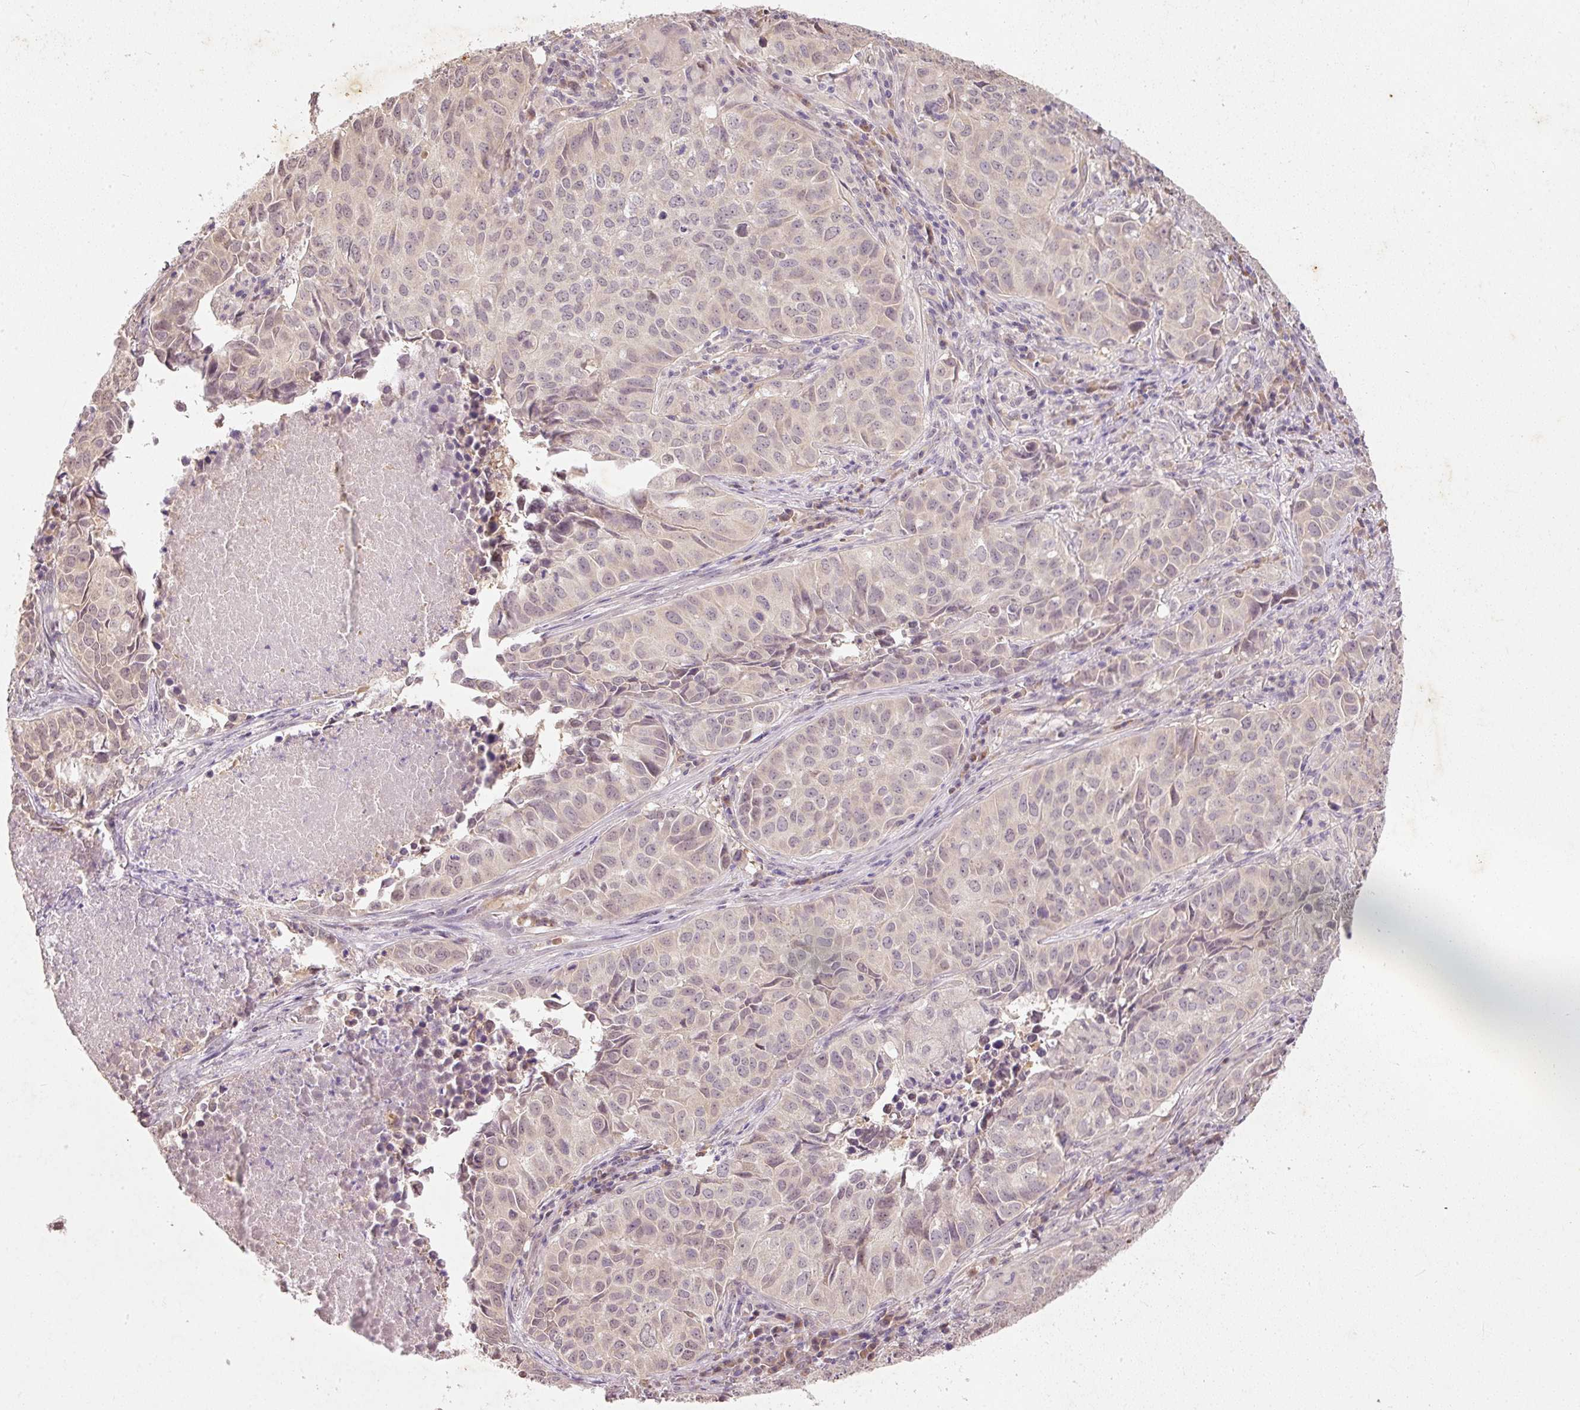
{"staining": {"intensity": "weak", "quantity": "25%-75%", "location": "cytoplasmic/membranous"}, "tissue": "lung cancer", "cell_type": "Tumor cells", "image_type": "cancer", "snomed": [{"axis": "morphology", "description": "Adenocarcinoma, NOS"}, {"axis": "topography", "description": "Lung"}], "caption": "Protein positivity by immunohistochemistry exhibits weak cytoplasmic/membranous positivity in approximately 25%-75% of tumor cells in adenocarcinoma (lung).", "gene": "RGL2", "patient": {"sex": "female", "age": 50}}